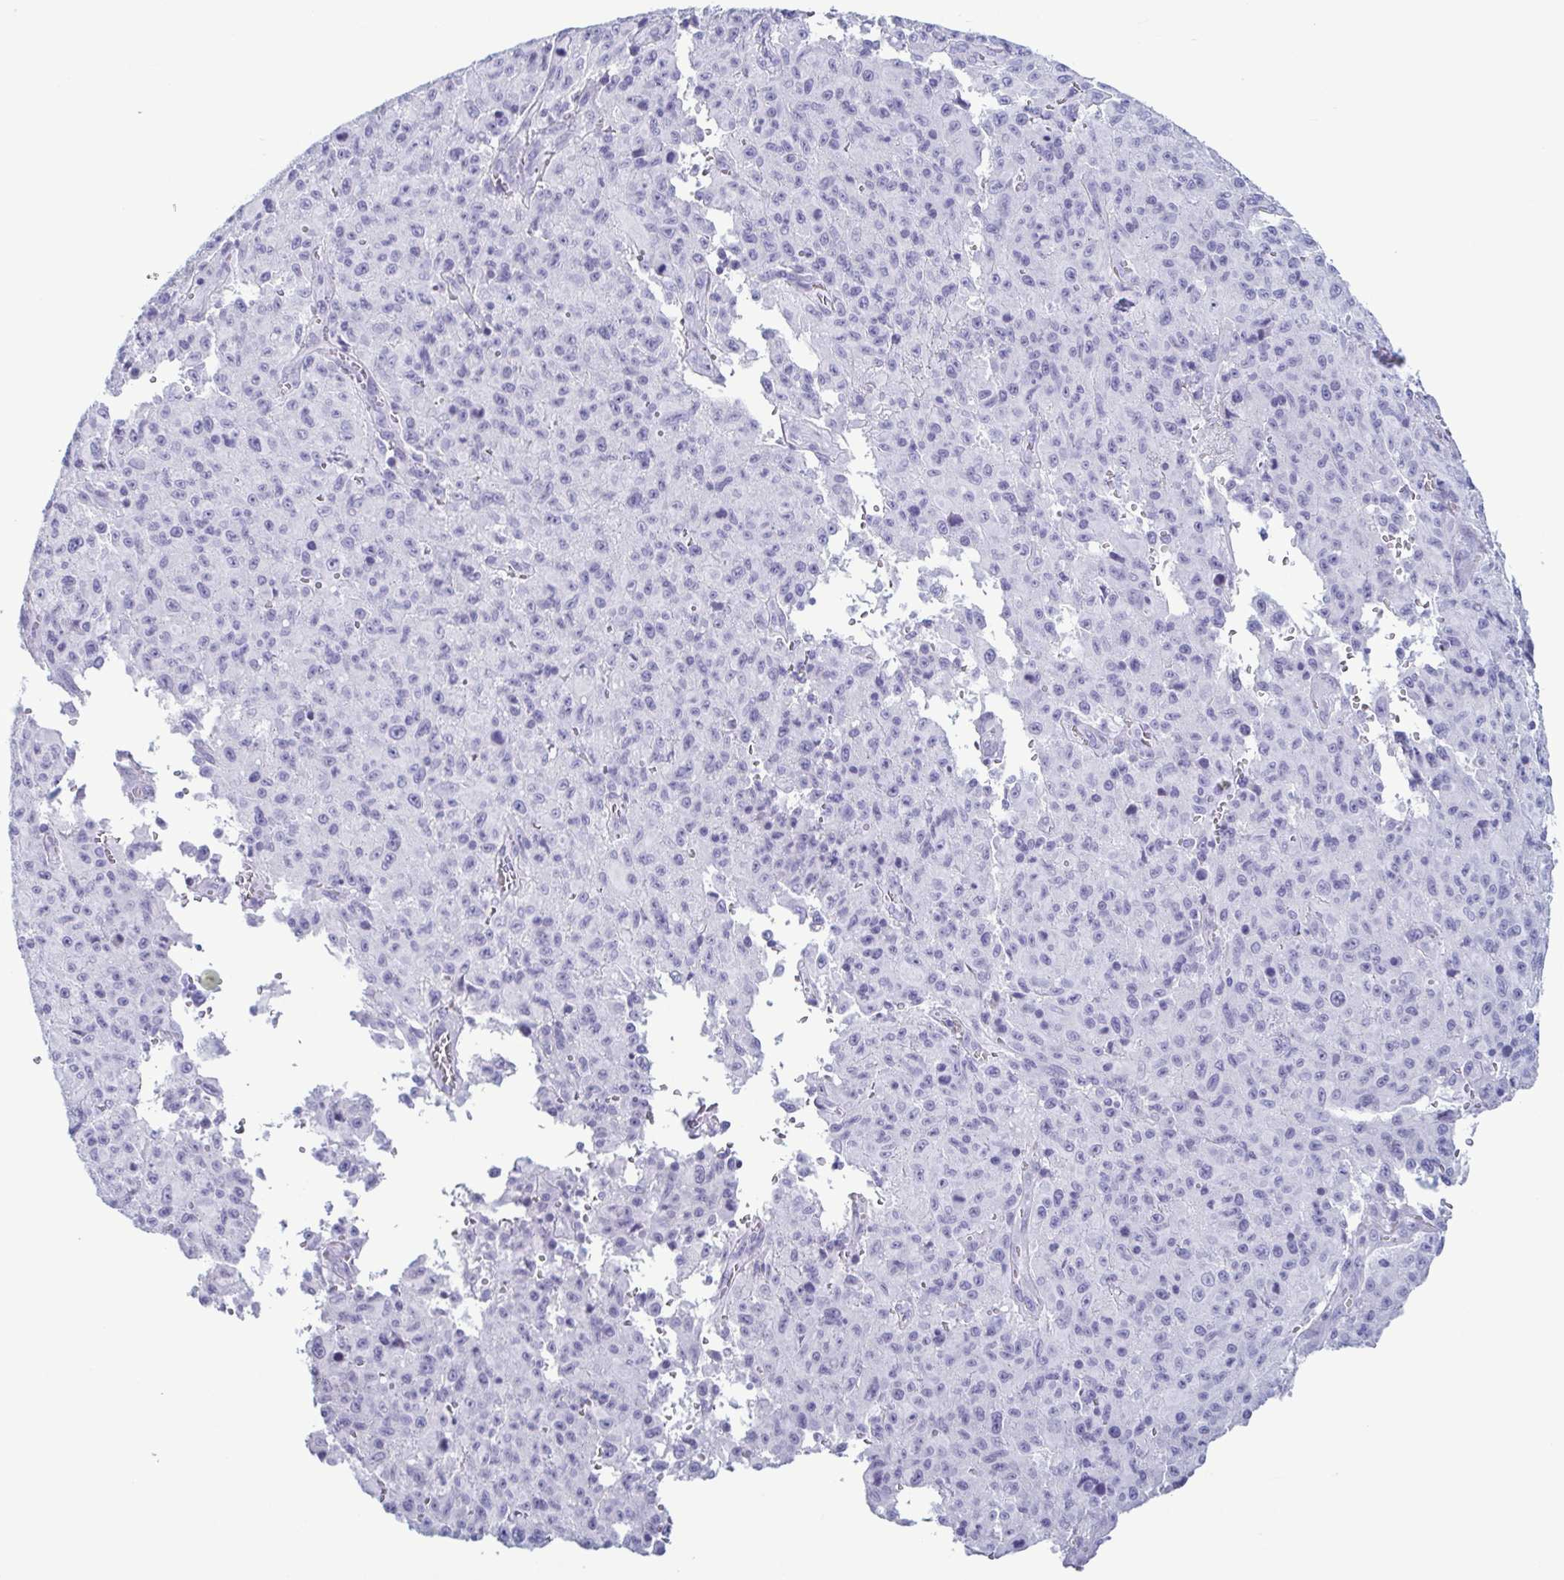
{"staining": {"intensity": "negative", "quantity": "none", "location": "none"}, "tissue": "melanoma", "cell_type": "Tumor cells", "image_type": "cancer", "snomed": [{"axis": "morphology", "description": "Malignant melanoma, NOS"}, {"axis": "topography", "description": "Skin"}], "caption": "An image of melanoma stained for a protein exhibits no brown staining in tumor cells. Brightfield microscopy of immunohistochemistry stained with DAB (brown) and hematoxylin (blue), captured at high magnification.", "gene": "KRT10", "patient": {"sex": "male", "age": 46}}